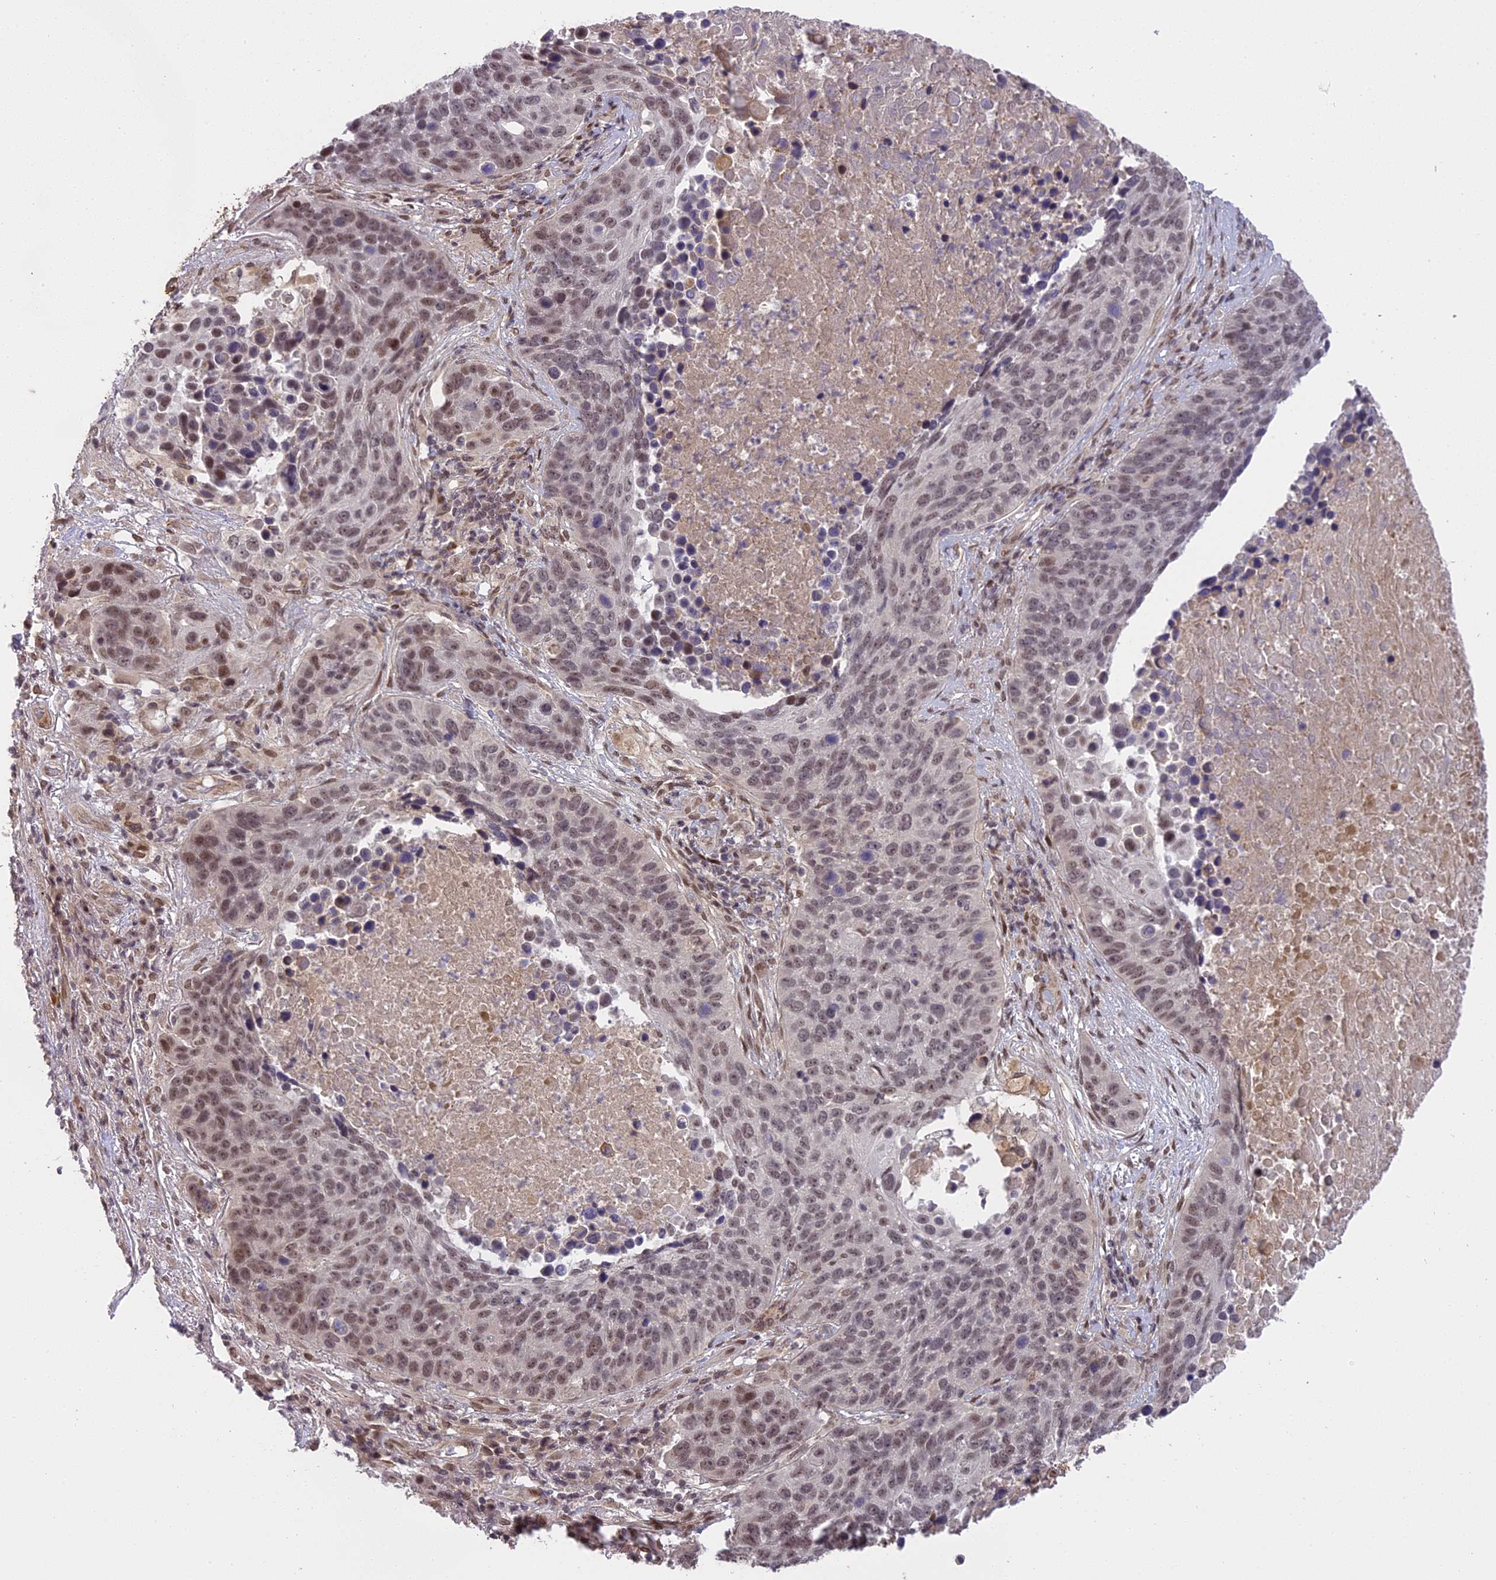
{"staining": {"intensity": "weak", "quantity": "25%-75%", "location": "nuclear"}, "tissue": "lung cancer", "cell_type": "Tumor cells", "image_type": "cancer", "snomed": [{"axis": "morphology", "description": "Normal tissue, NOS"}, {"axis": "morphology", "description": "Squamous cell carcinoma, NOS"}, {"axis": "topography", "description": "Lymph node"}, {"axis": "topography", "description": "Lung"}], "caption": "Immunohistochemistry micrograph of neoplastic tissue: lung cancer stained using immunohistochemistry (IHC) demonstrates low levels of weak protein expression localized specifically in the nuclear of tumor cells, appearing as a nuclear brown color.", "gene": "PRELID2", "patient": {"sex": "male", "age": 66}}